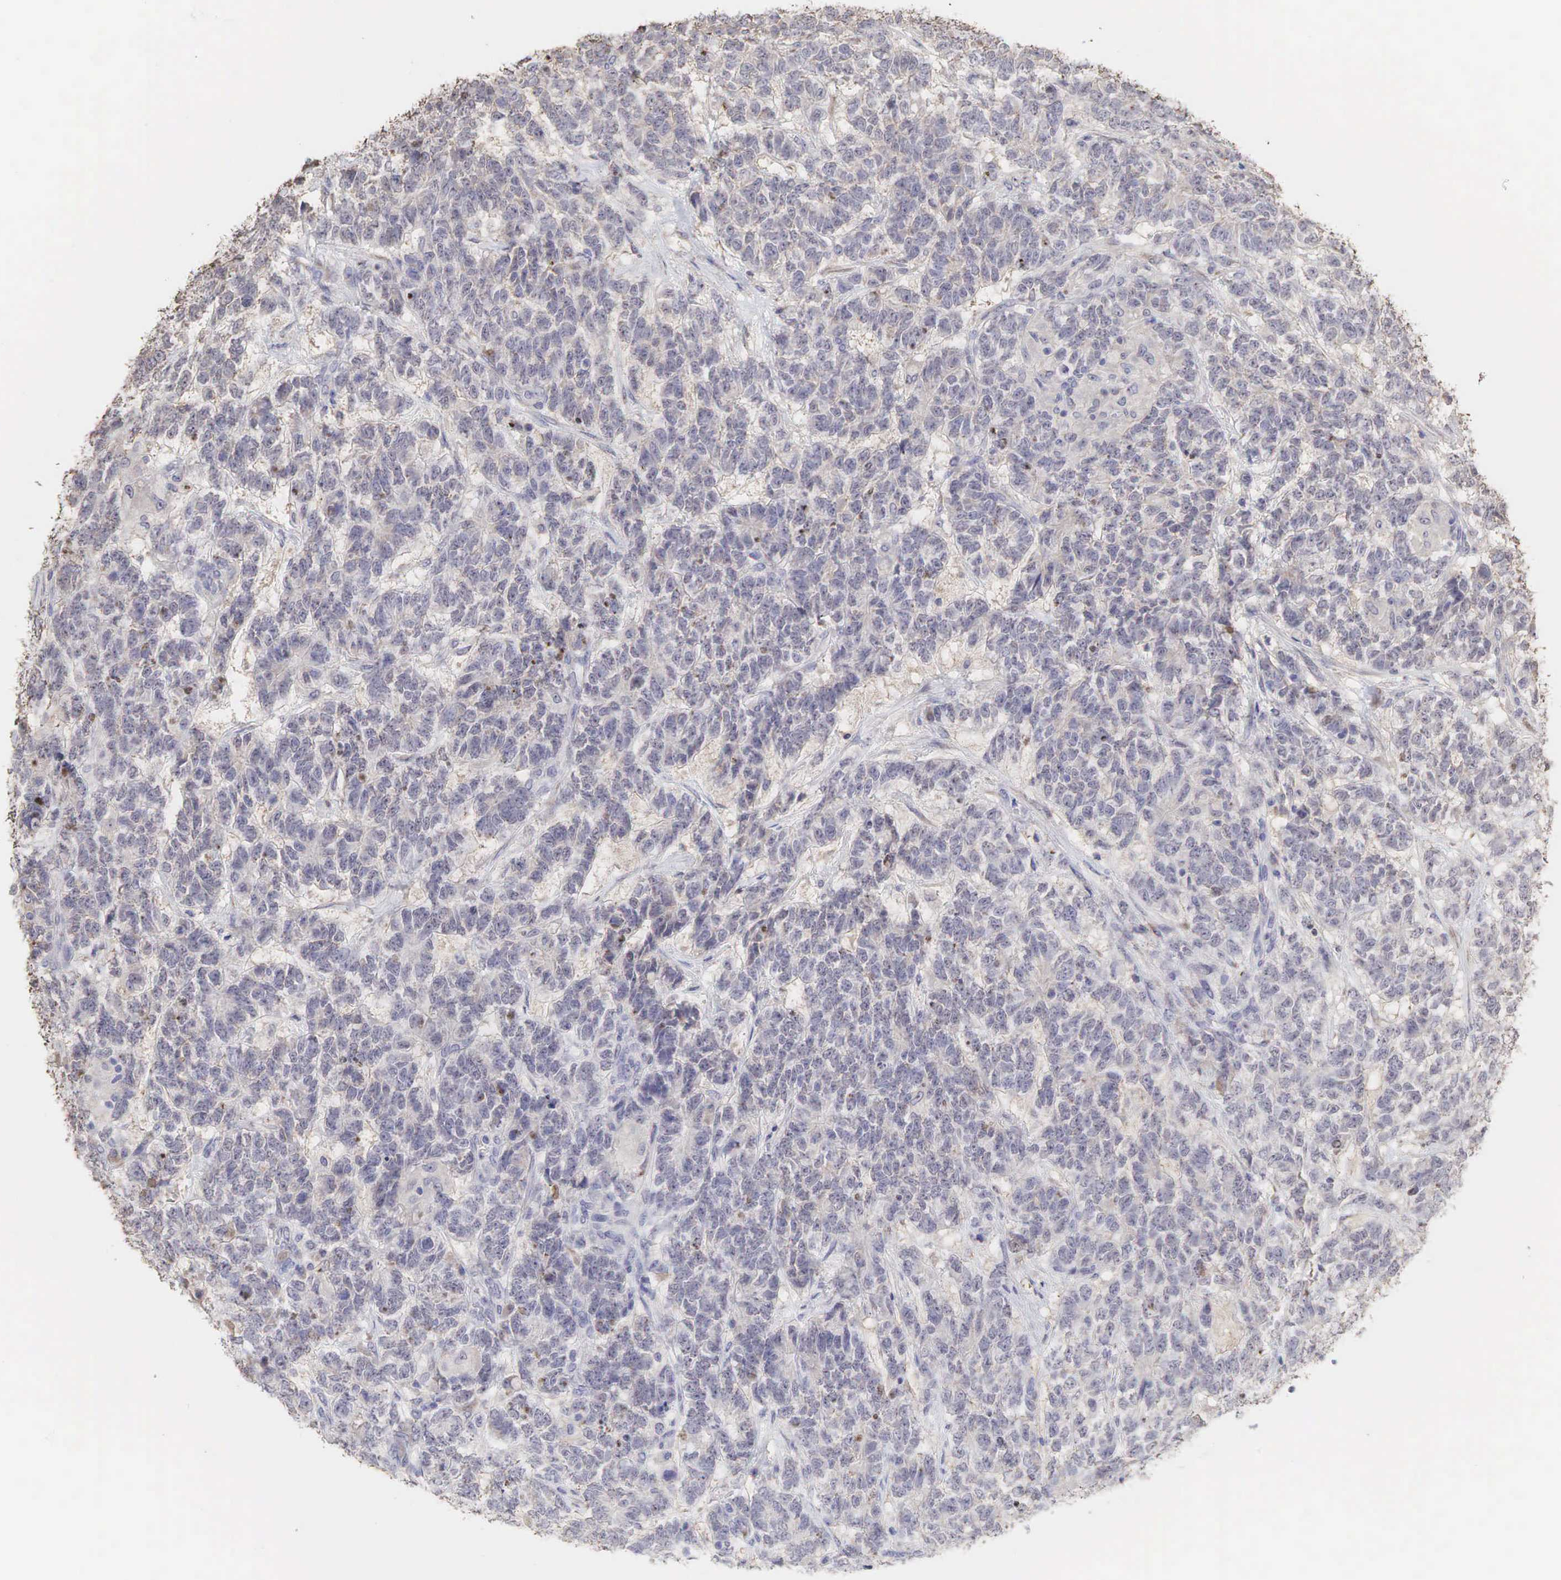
{"staining": {"intensity": "weak", "quantity": "<25%", "location": "none"}, "tissue": "testis cancer", "cell_type": "Tumor cells", "image_type": "cancer", "snomed": [{"axis": "morphology", "description": "Carcinoma, Embryonal, NOS"}, {"axis": "topography", "description": "Testis"}], "caption": "Human testis cancer (embryonal carcinoma) stained for a protein using immunohistochemistry (IHC) shows no positivity in tumor cells.", "gene": "DKC1", "patient": {"sex": "male", "age": 26}}